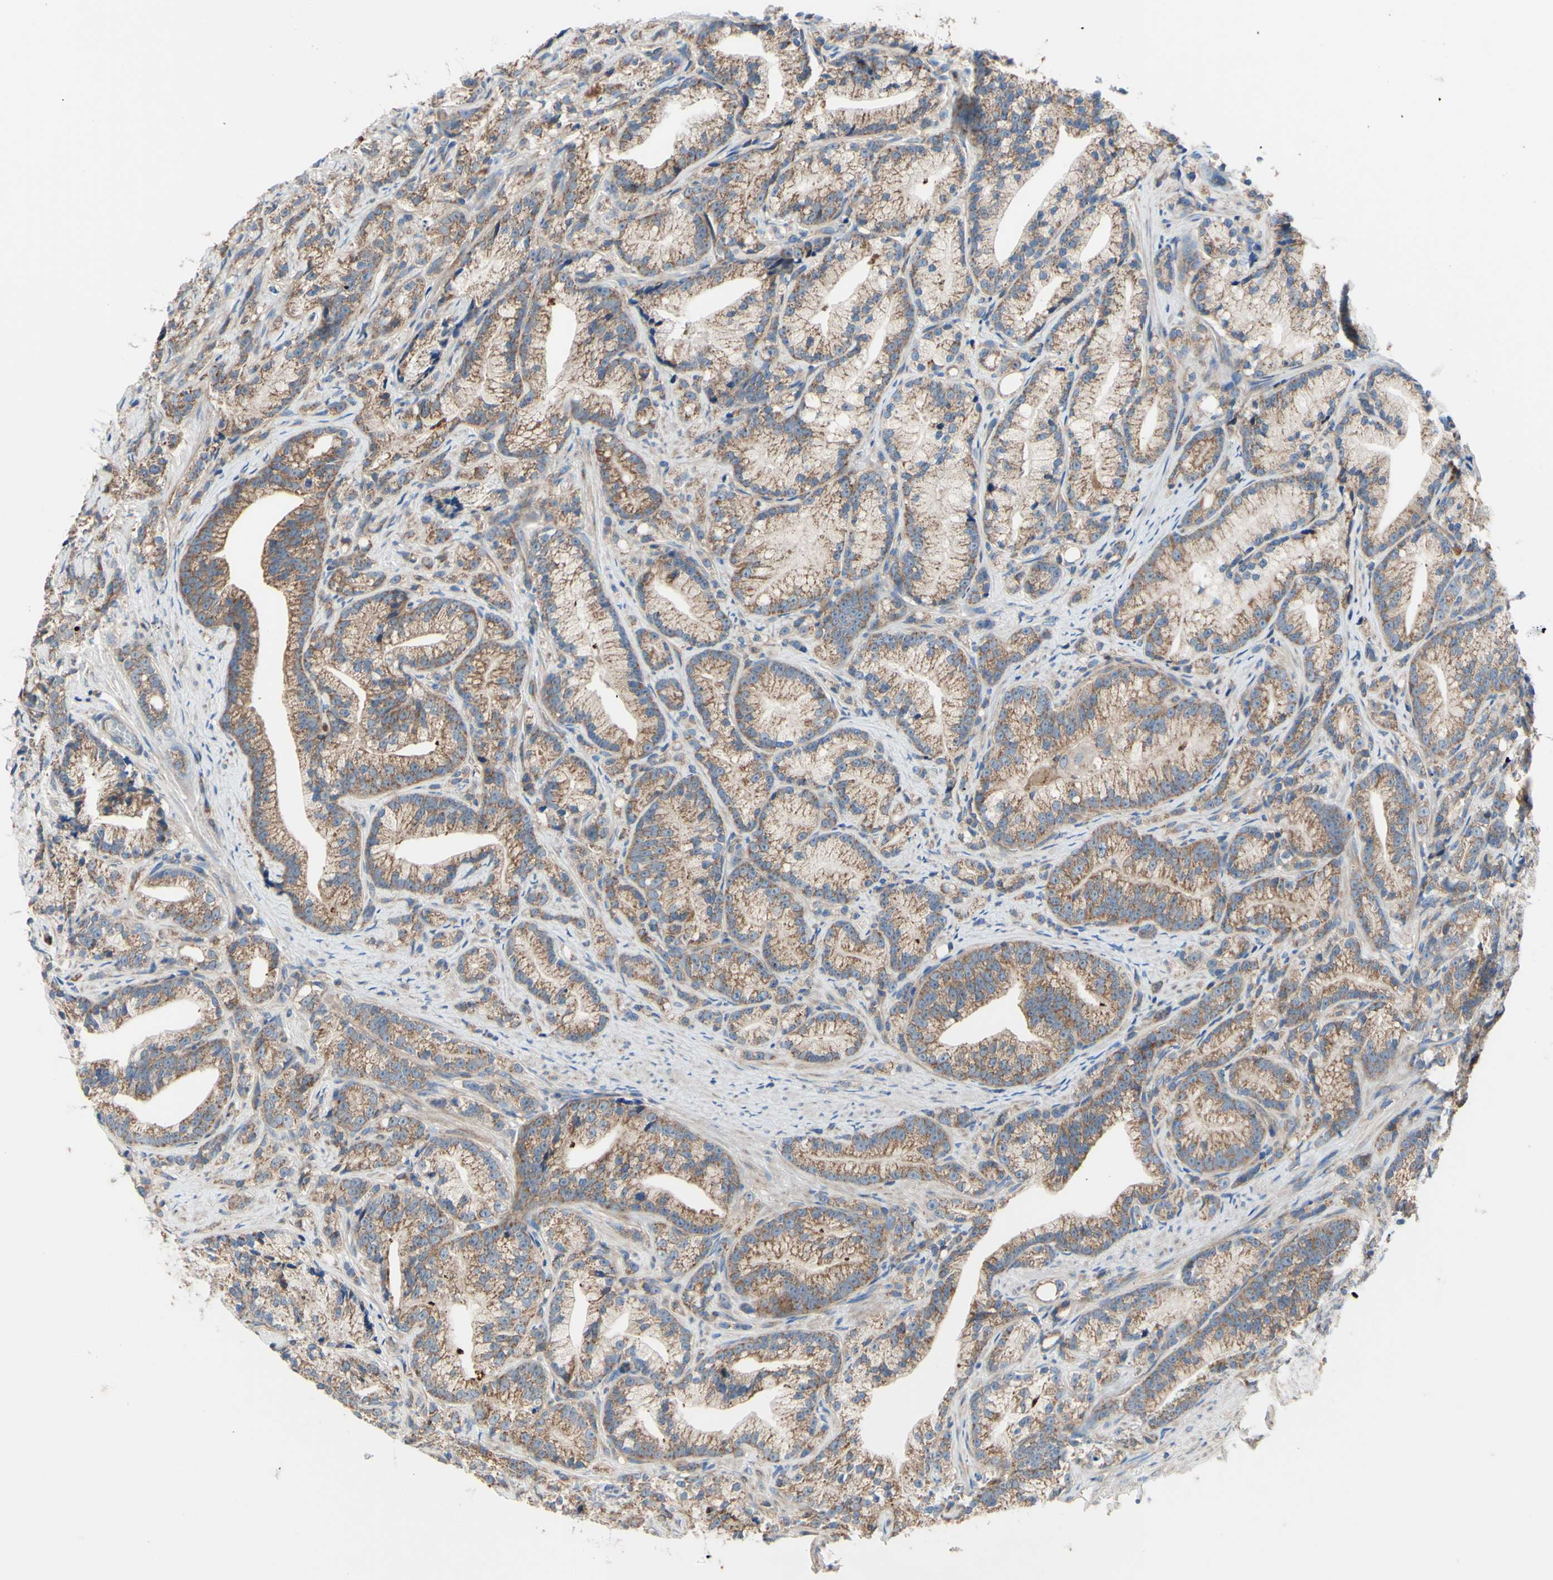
{"staining": {"intensity": "moderate", "quantity": ">75%", "location": "cytoplasmic/membranous"}, "tissue": "prostate cancer", "cell_type": "Tumor cells", "image_type": "cancer", "snomed": [{"axis": "morphology", "description": "Adenocarcinoma, Low grade"}, {"axis": "topography", "description": "Prostate"}], "caption": "This image demonstrates IHC staining of adenocarcinoma (low-grade) (prostate), with medium moderate cytoplasmic/membranous expression in approximately >75% of tumor cells.", "gene": "FMR1", "patient": {"sex": "male", "age": 89}}